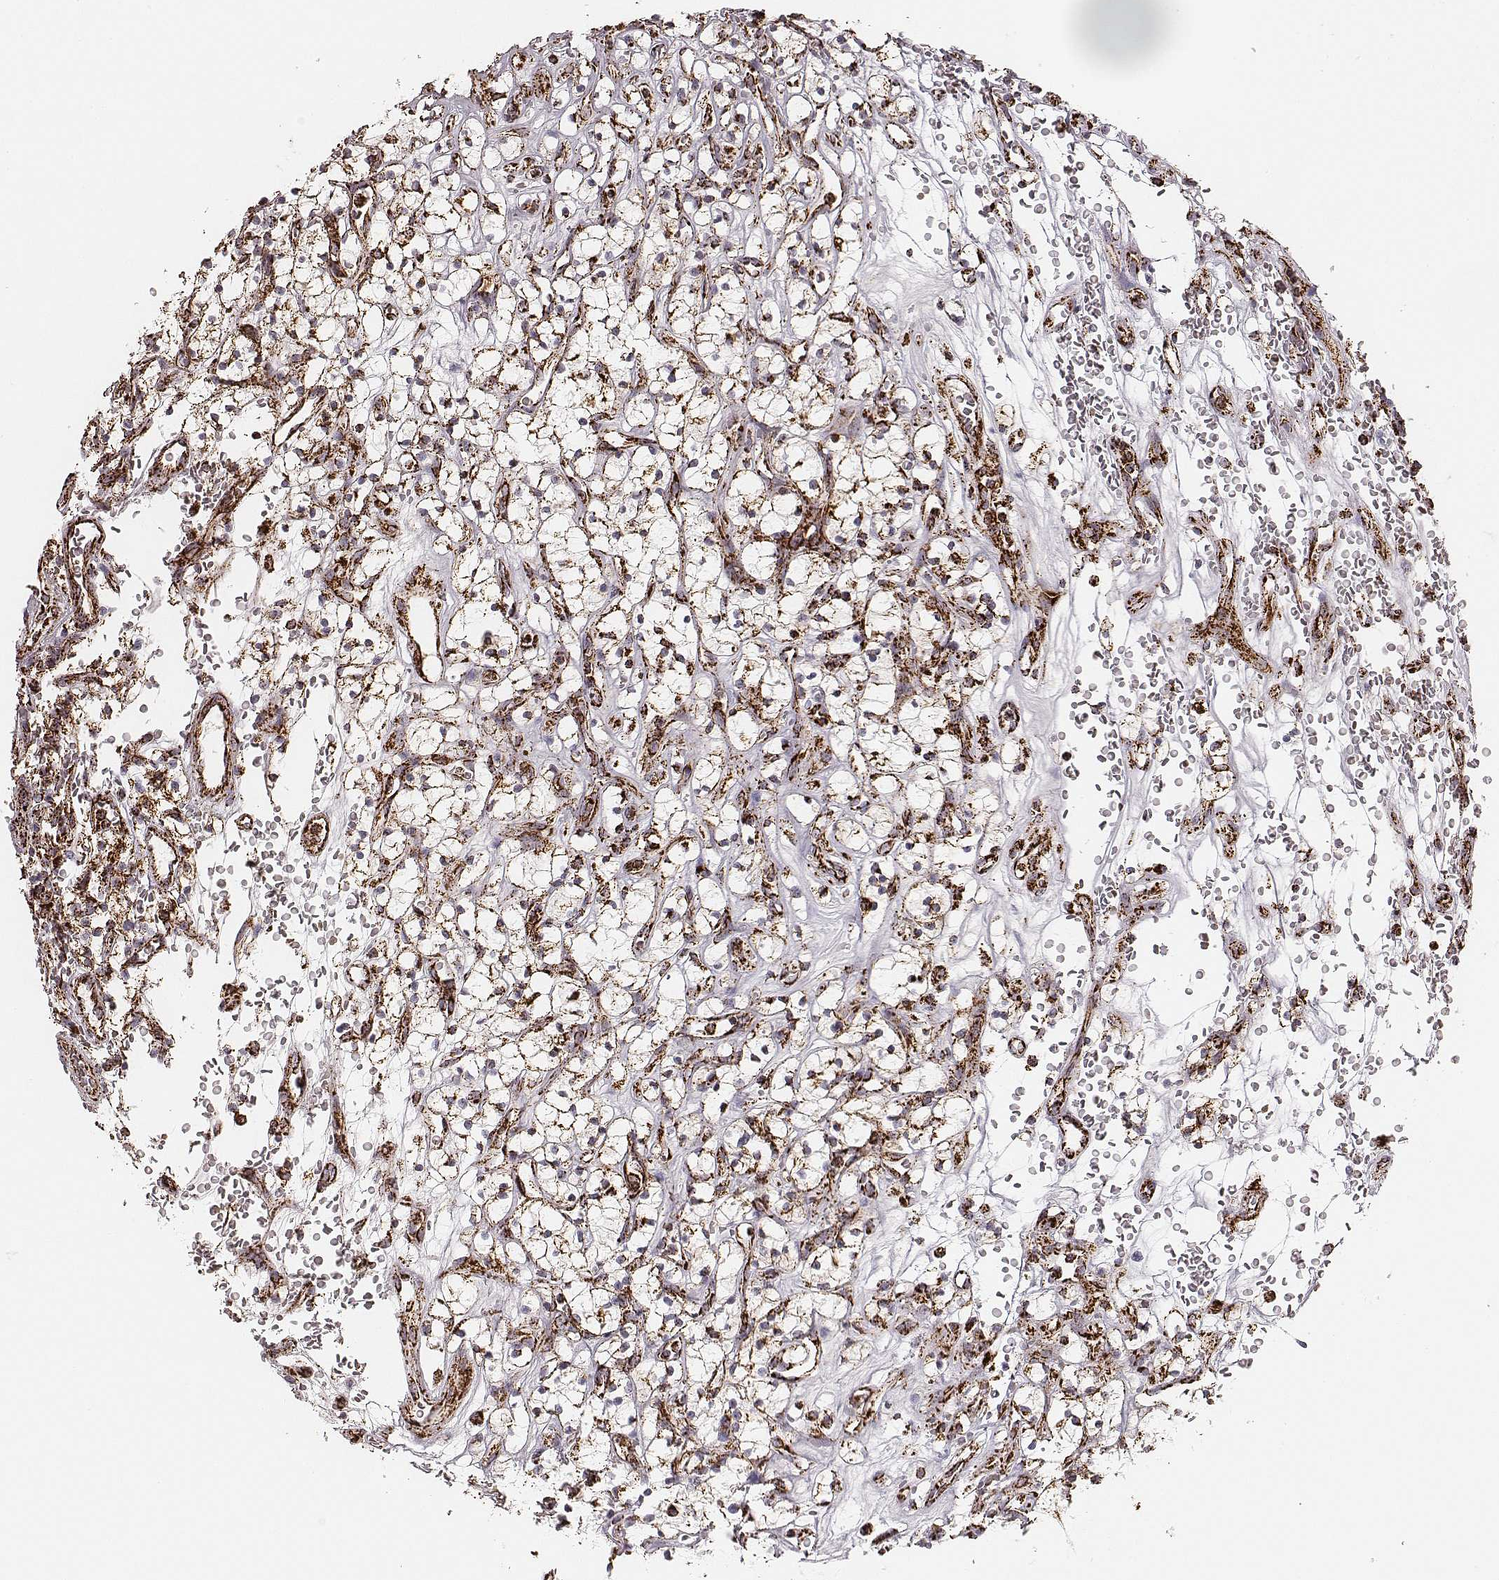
{"staining": {"intensity": "strong", "quantity": ">75%", "location": "cytoplasmic/membranous"}, "tissue": "renal cancer", "cell_type": "Tumor cells", "image_type": "cancer", "snomed": [{"axis": "morphology", "description": "Adenocarcinoma, NOS"}, {"axis": "topography", "description": "Kidney"}], "caption": "The histopathology image shows immunohistochemical staining of adenocarcinoma (renal). There is strong cytoplasmic/membranous expression is identified in about >75% of tumor cells.", "gene": "TUFM", "patient": {"sex": "female", "age": 64}}